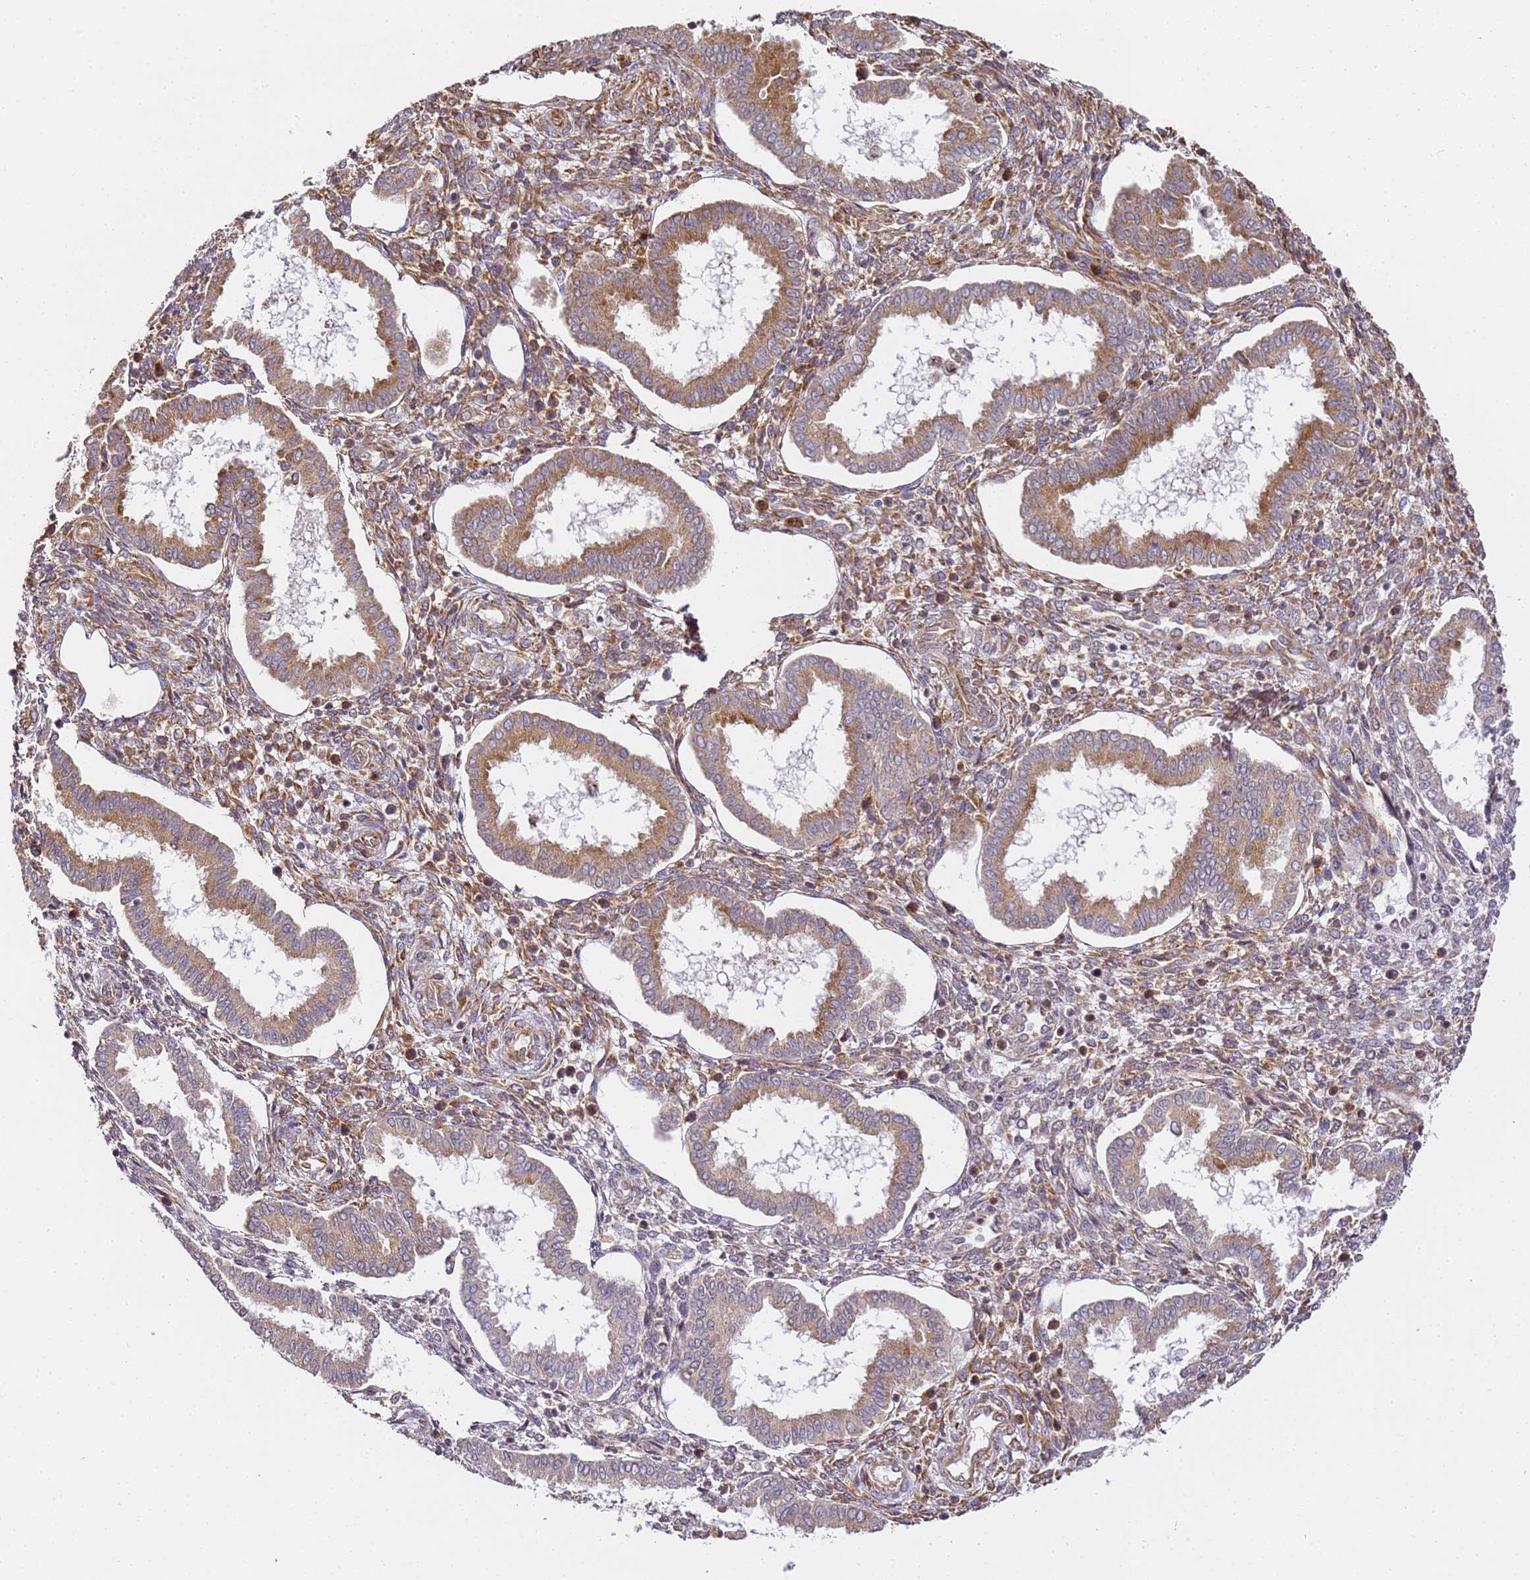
{"staining": {"intensity": "moderate", "quantity": "25%-75%", "location": "cytoplasmic/membranous"}, "tissue": "endometrium", "cell_type": "Cells in endometrial stroma", "image_type": "normal", "snomed": [{"axis": "morphology", "description": "Normal tissue, NOS"}, {"axis": "topography", "description": "Endometrium"}], "caption": "Protein staining by IHC exhibits moderate cytoplasmic/membranous positivity in about 25%-75% of cells in endometrial stroma in unremarkable endometrium.", "gene": "RPL13A", "patient": {"sex": "female", "age": 24}}